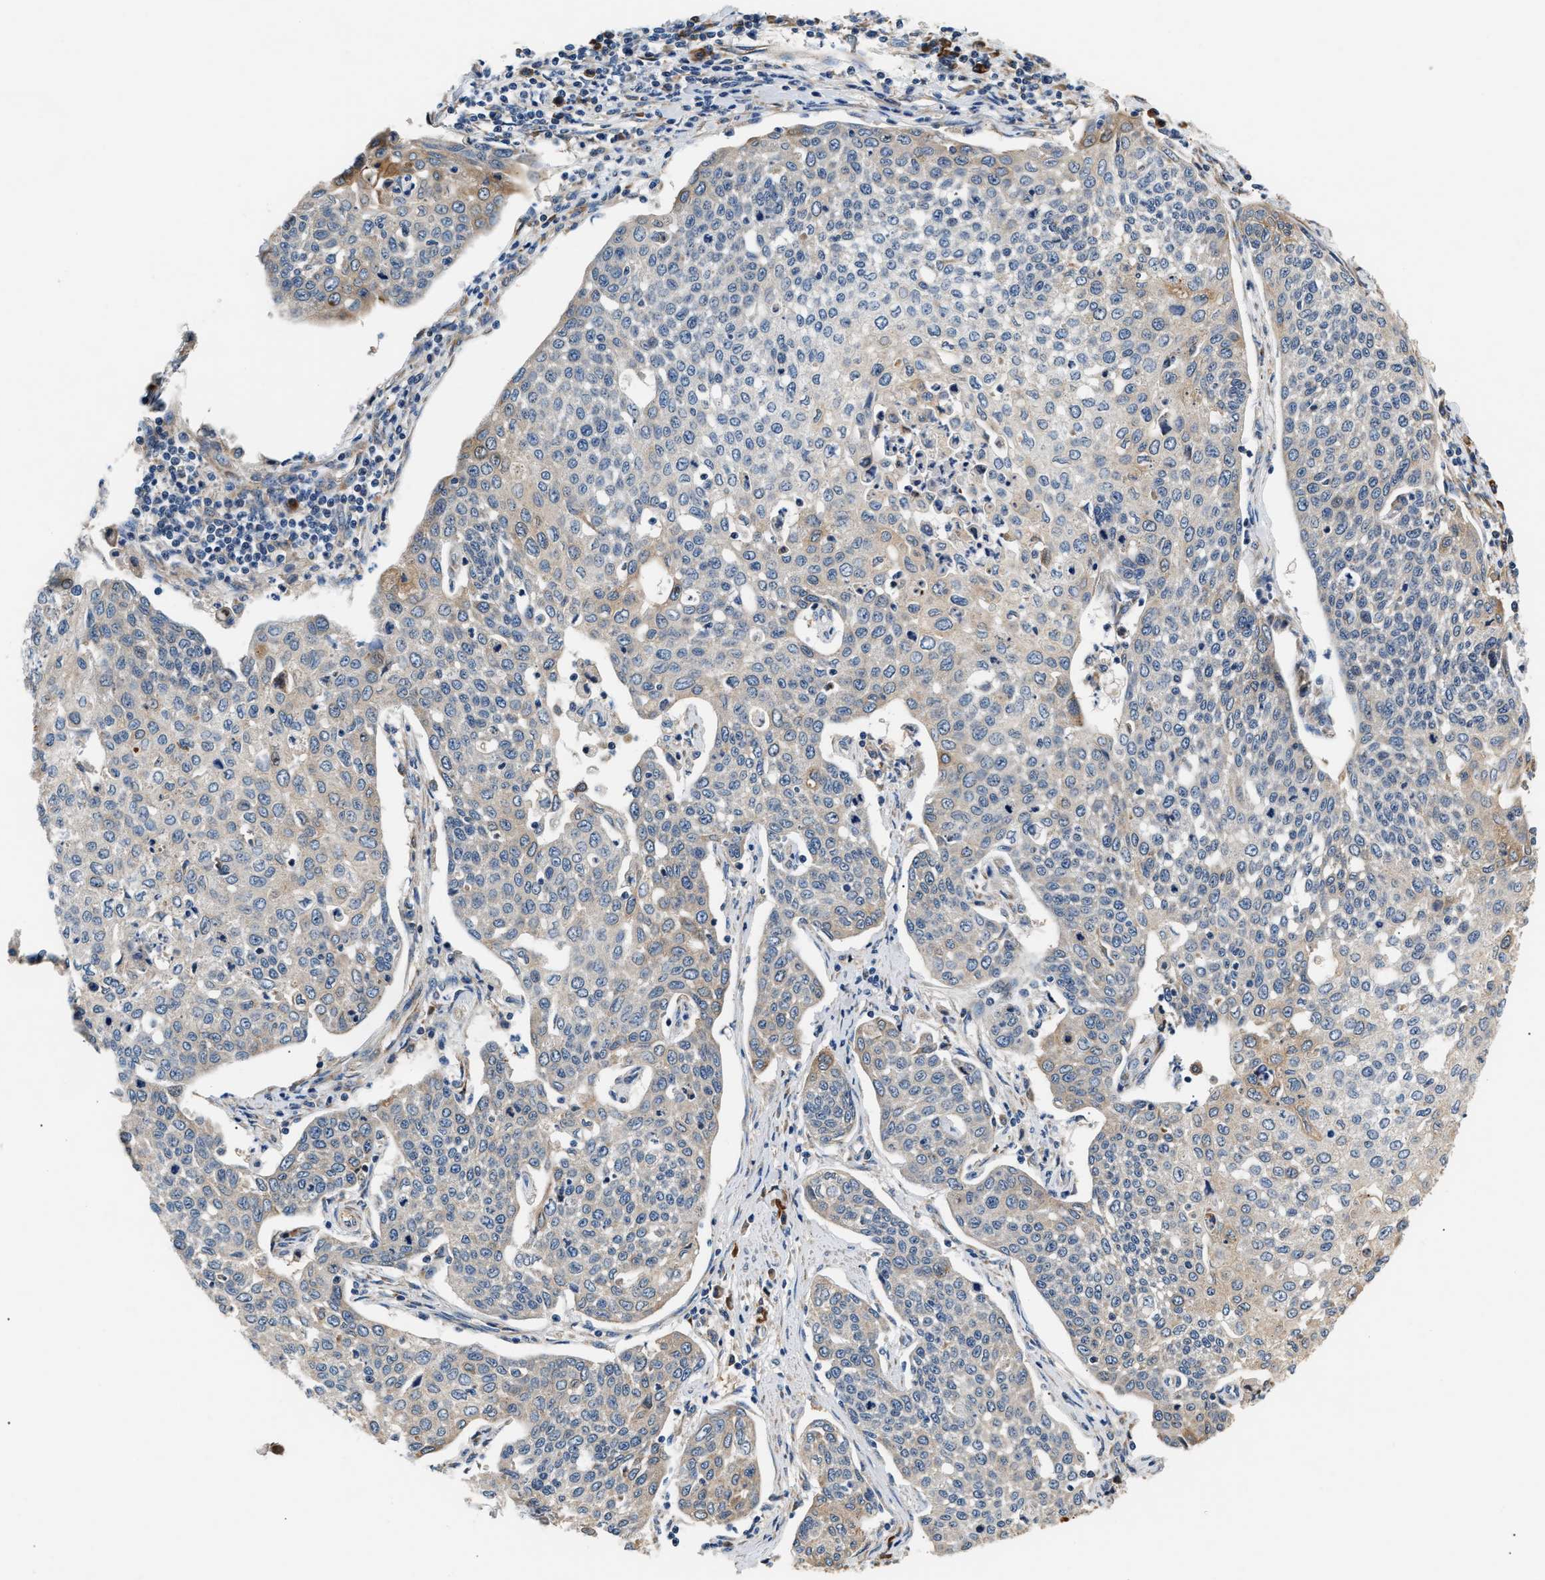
{"staining": {"intensity": "weak", "quantity": "<25%", "location": "cytoplasmic/membranous"}, "tissue": "cervical cancer", "cell_type": "Tumor cells", "image_type": "cancer", "snomed": [{"axis": "morphology", "description": "Squamous cell carcinoma, NOS"}, {"axis": "topography", "description": "Cervix"}], "caption": "A high-resolution micrograph shows IHC staining of cervical cancer (squamous cell carcinoma), which displays no significant staining in tumor cells.", "gene": "IFT74", "patient": {"sex": "female", "age": 34}}